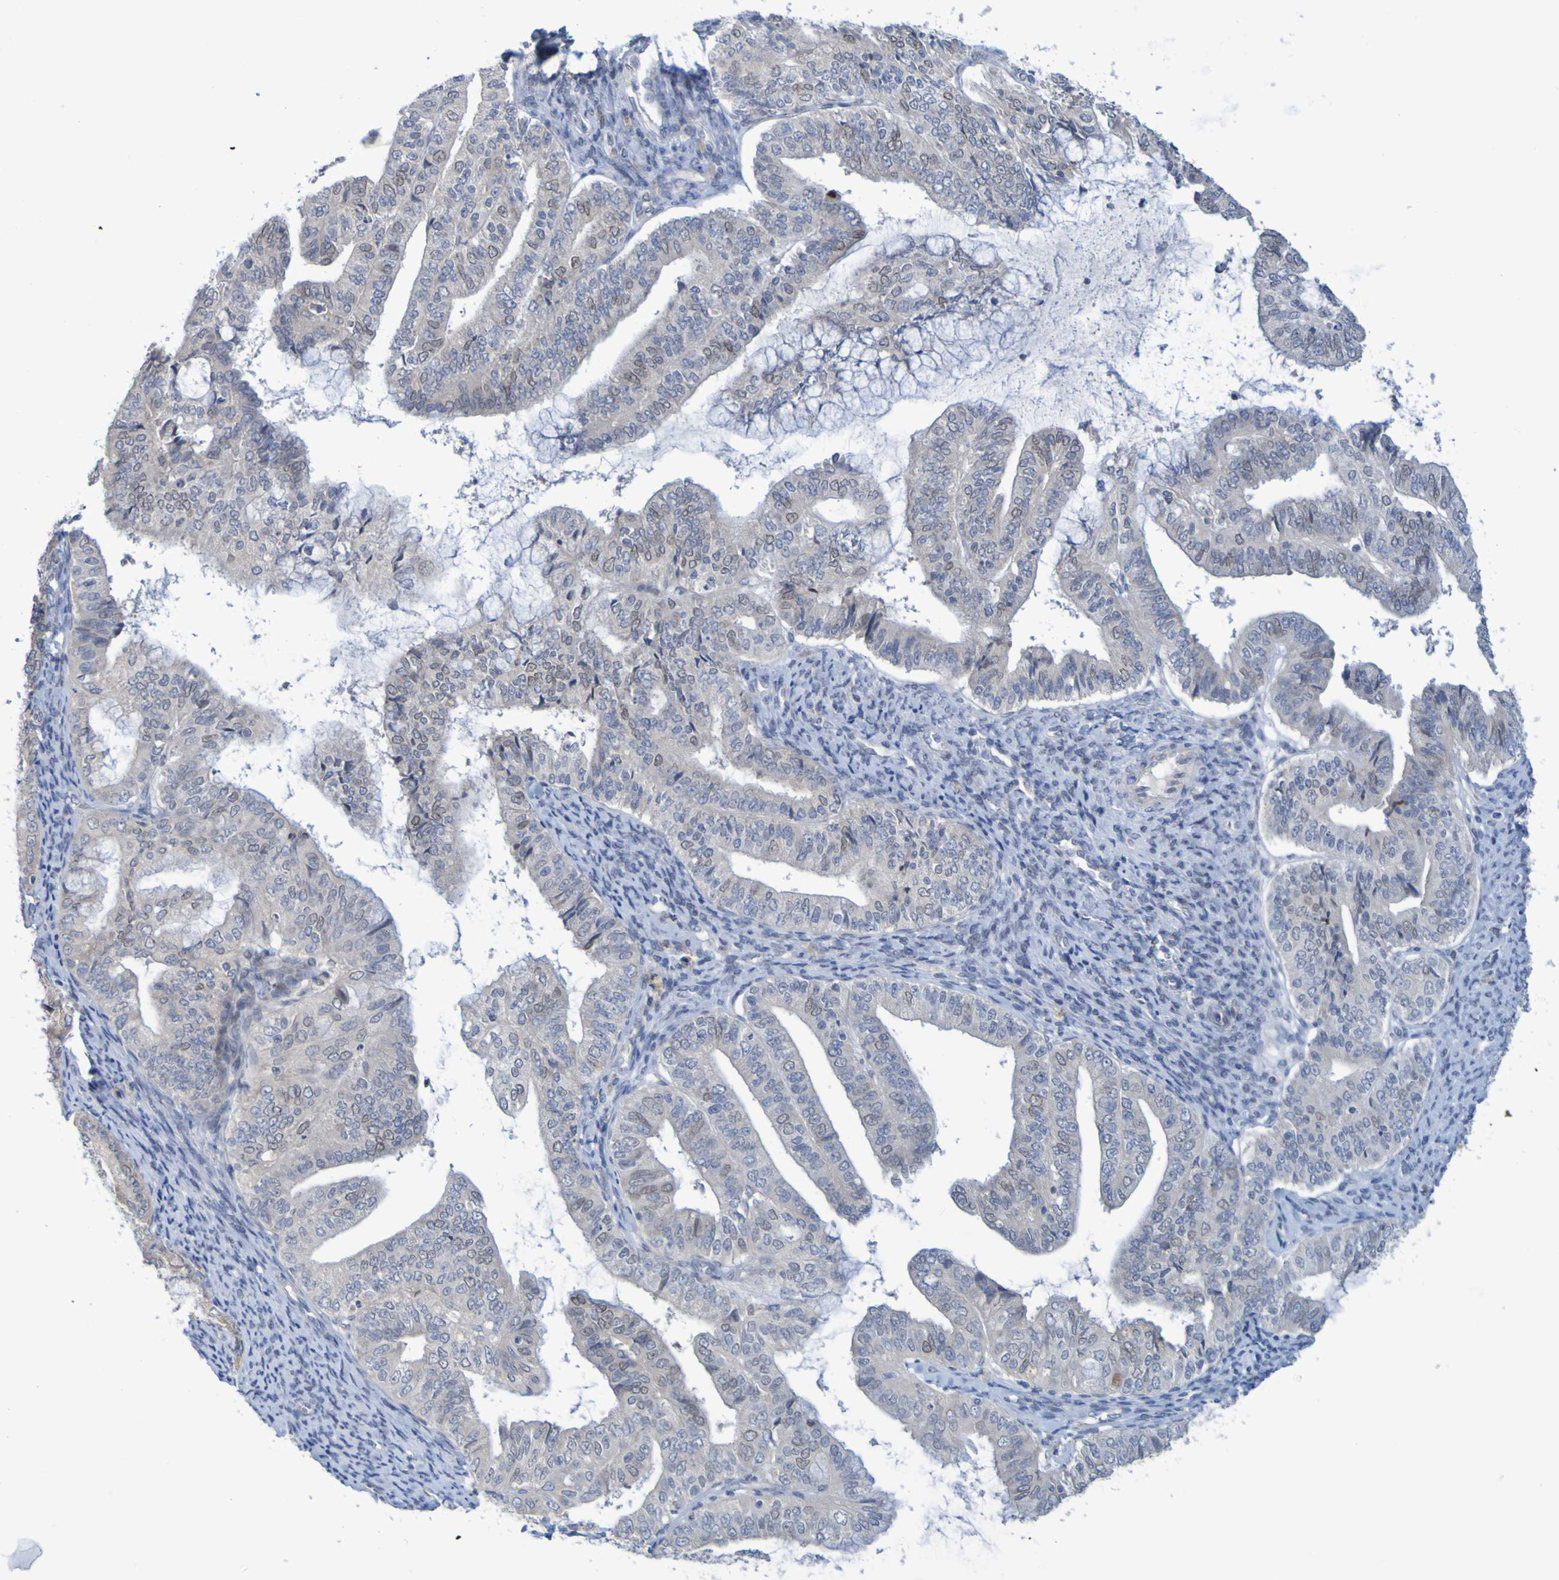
{"staining": {"intensity": "negative", "quantity": "none", "location": "none"}, "tissue": "endometrial cancer", "cell_type": "Tumor cells", "image_type": "cancer", "snomed": [{"axis": "morphology", "description": "Adenocarcinoma, NOS"}, {"axis": "topography", "description": "Endometrium"}], "caption": "There is no significant expression in tumor cells of endometrial cancer (adenocarcinoma).", "gene": "LILRB5", "patient": {"sex": "female", "age": 63}}